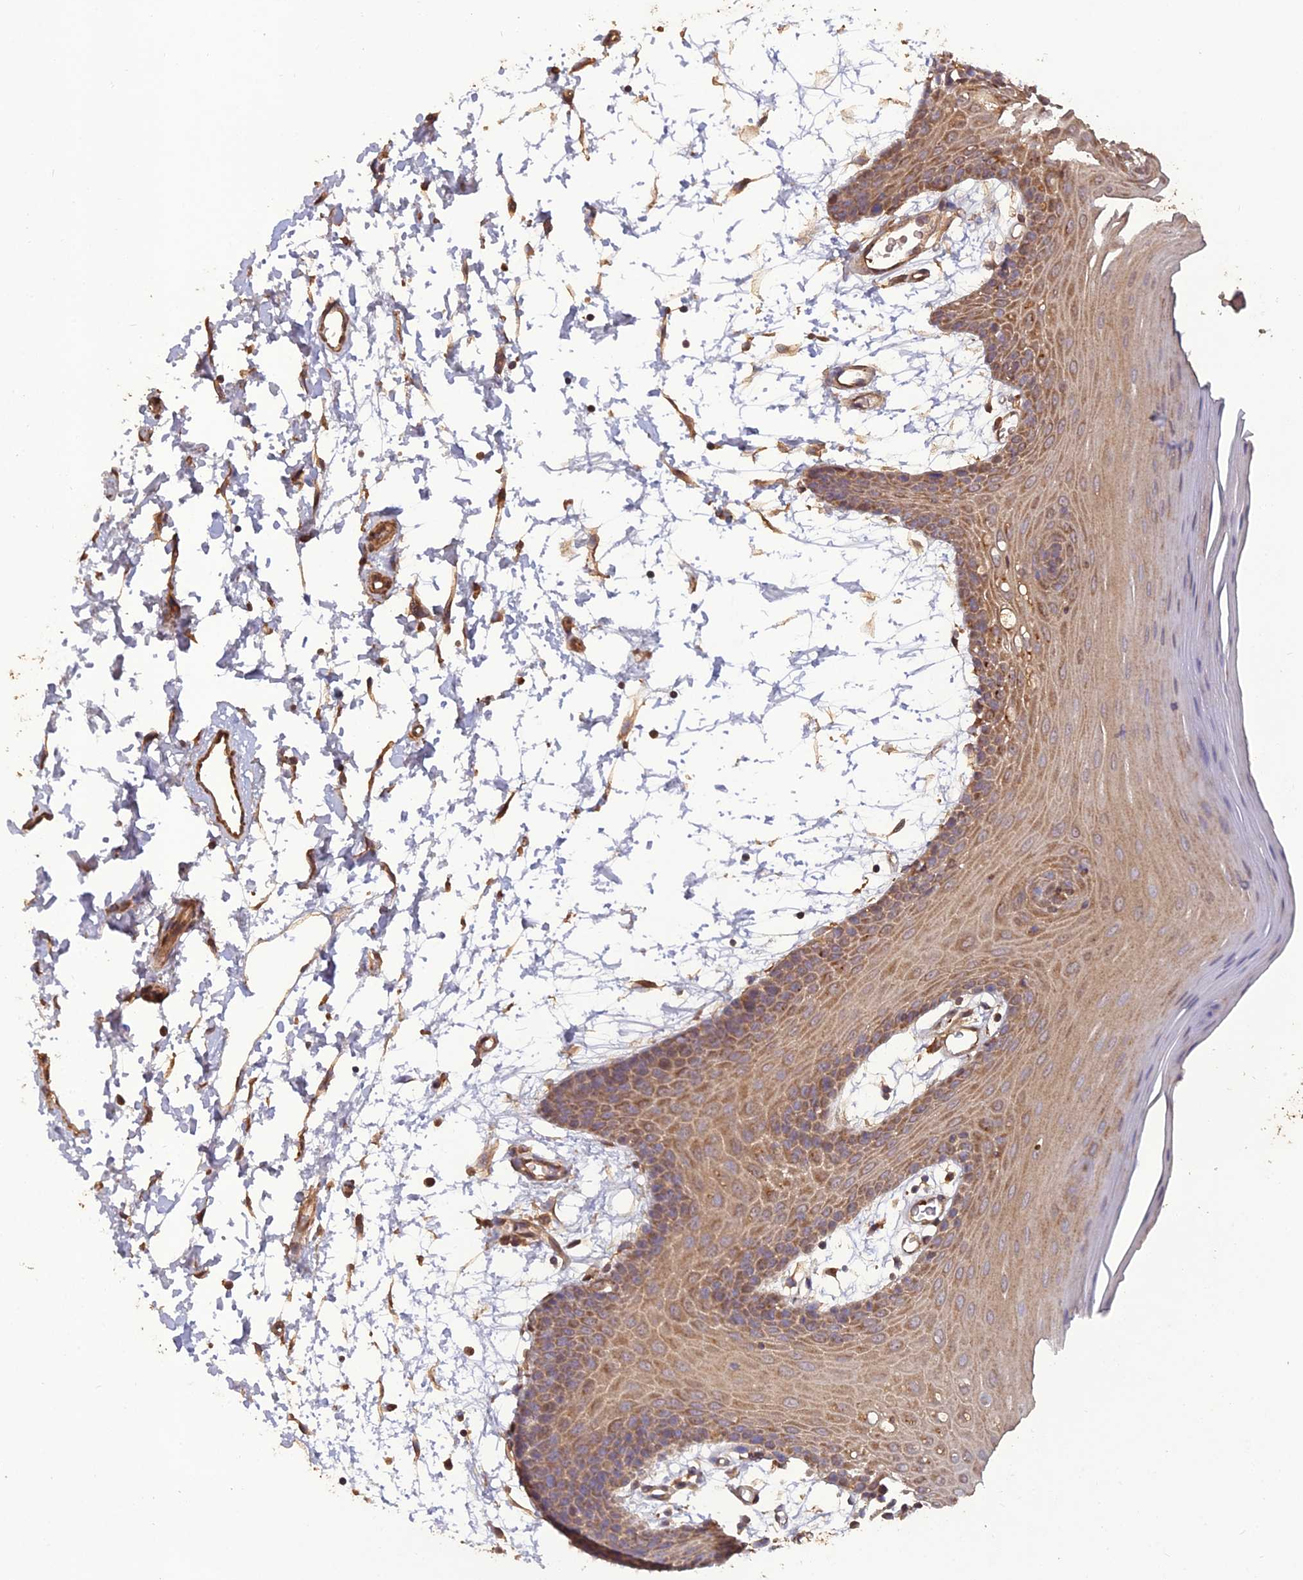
{"staining": {"intensity": "moderate", "quantity": ">75%", "location": "cytoplasmic/membranous"}, "tissue": "oral mucosa", "cell_type": "Squamous epithelial cells", "image_type": "normal", "snomed": [{"axis": "morphology", "description": "Normal tissue, NOS"}, {"axis": "topography", "description": "Skeletal muscle"}, {"axis": "topography", "description": "Oral tissue"}, {"axis": "topography", "description": "Salivary gland"}, {"axis": "topography", "description": "Peripheral nerve tissue"}], "caption": "A histopathology image of human oral mucosa stained for a protein shows moderate cytoplasmic/membranous brown staining in squamous epithelial cells.", "gene": "ATP6V0A2", "patient": {"sex": "male", "age": 54}}